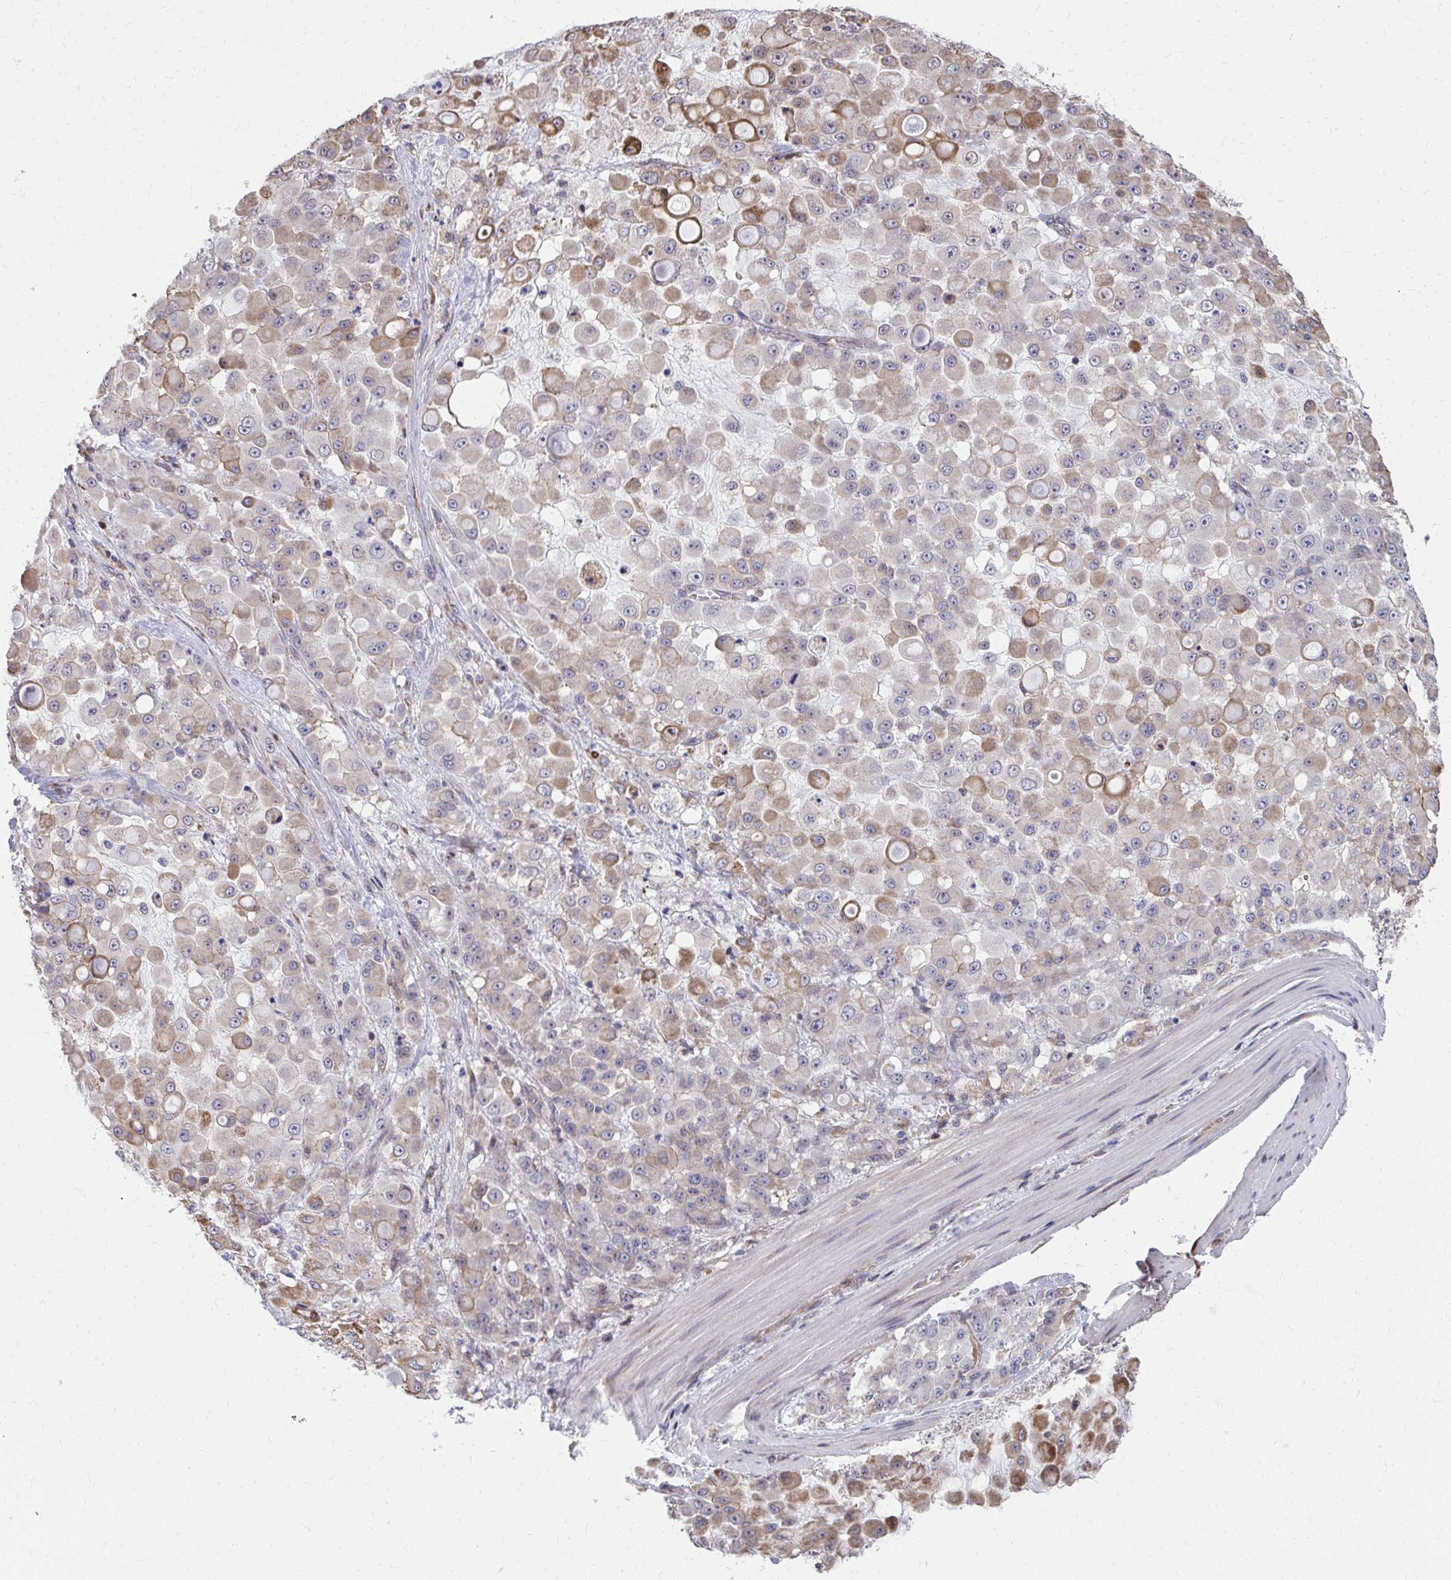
{"staining": {"intensity": "moderate", "quantity": "25%-75%", "location": "cytoplasmic/membranous"}, "tissue": "stomach cancer", "cell_type": "Tumor cells", "image_type": "cancer", "snomed": [{"axis": "morphology", "description": "Adenocarcinoma, NOS"}, {"axis": "topography", "description": "Stomach"}], "caption": "IHC histopathology image of human stomach adenocarcinoma stained for a protein (brown), which displays medium levels of moderate cytoplasmic/membranous expression in approximately 25%-75% of tumor cells.", "gene": "ZNF778", "patient": {"sex": "female", "age": 76}}